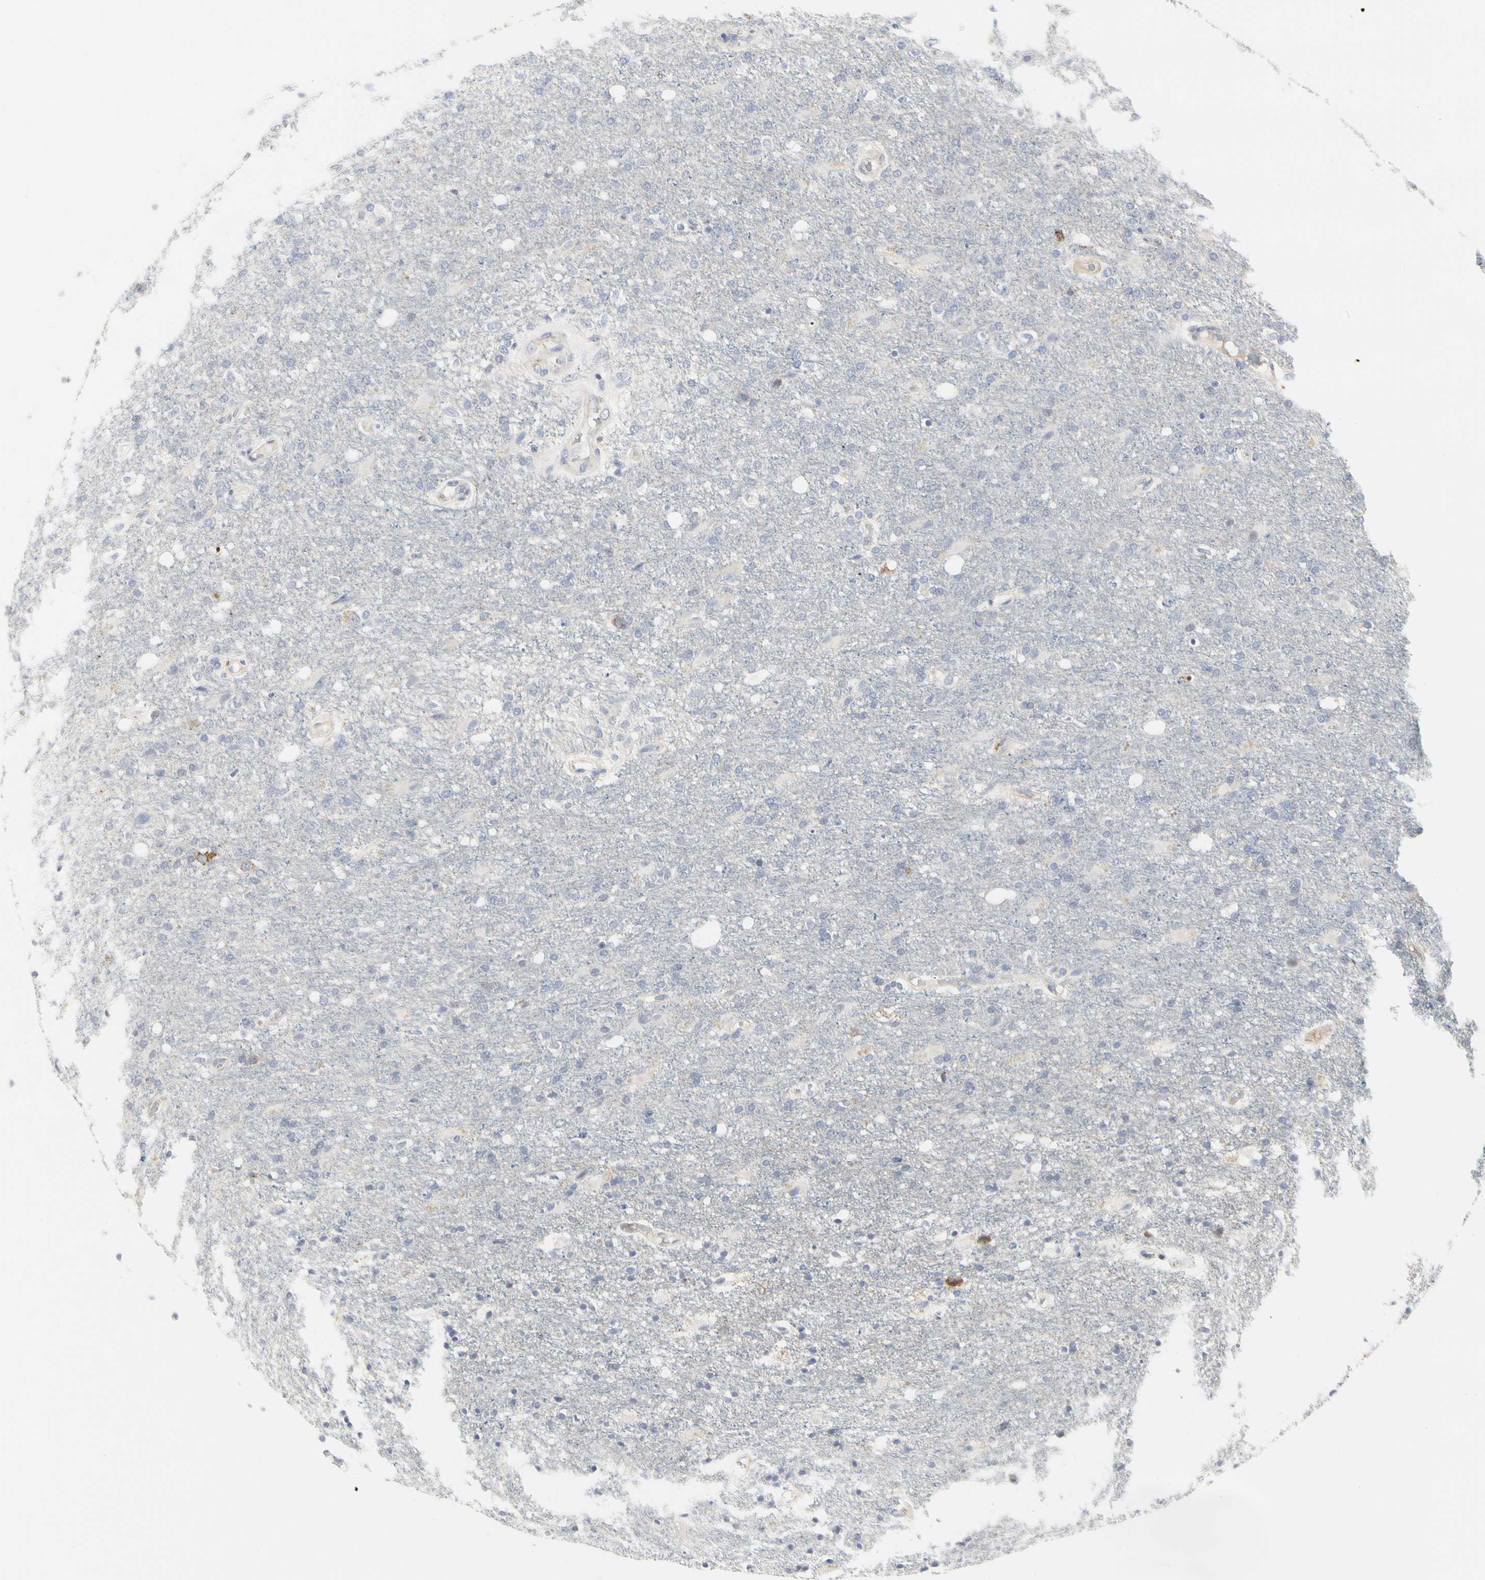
{"staining": {"intensity": "negative", "quantity": "none", "location": "none"}, "tissue": "glioma", "cell_type": "Tumor cells", "image_type": "cancer", "snomed": [{"axis": "morphology", "description": "Normal tissue, NOS"}, {"axis": "morphology", "description": "Glioma, malignant, High grade"}, {"axis": "topography", "description": "Cerebral cortex"}], "caption": "Tumor cells show no significant positivity in glioma.", "gene": "SHANK2", "patient": {"sex": "male", "age": 77}}